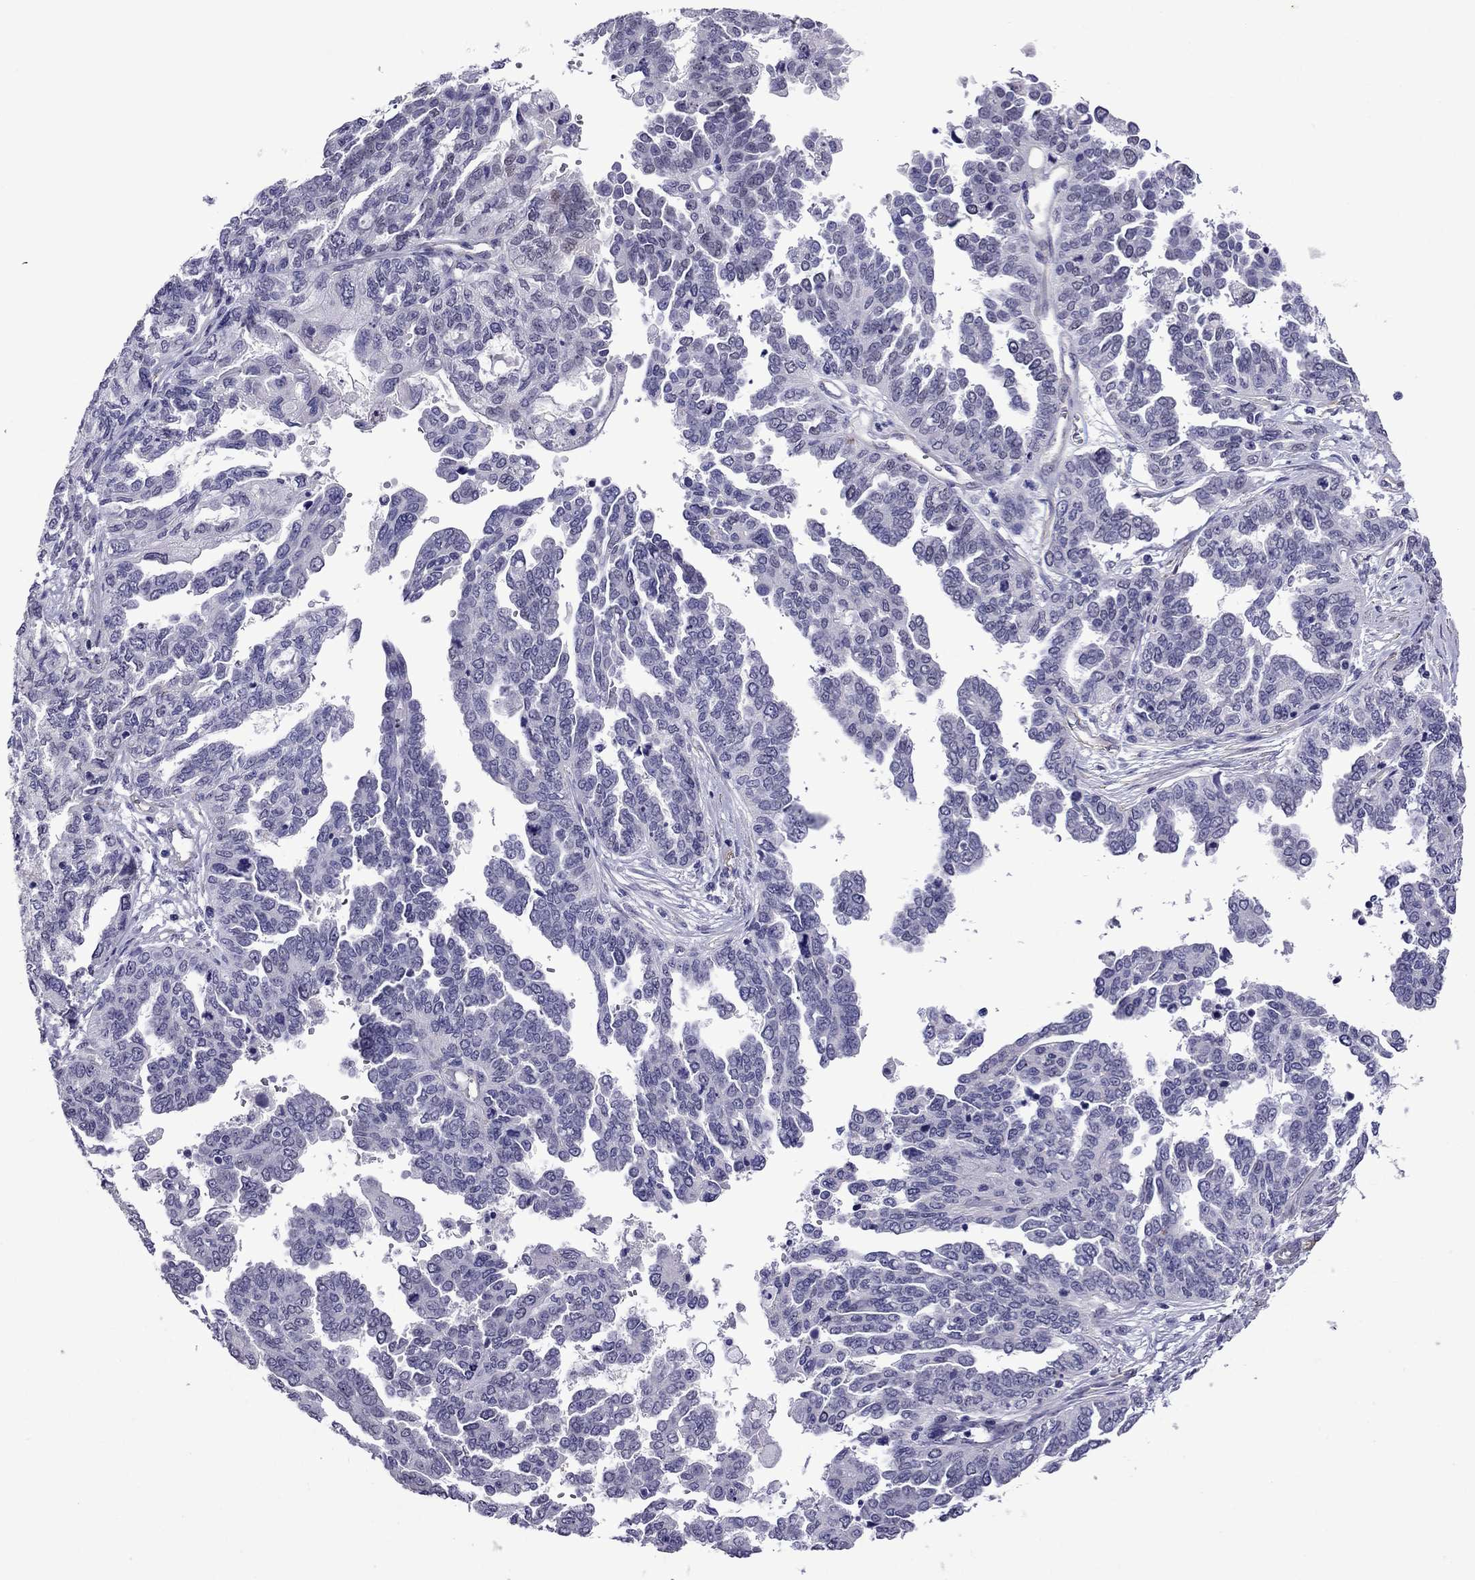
{"staining": {"intensity": "negative", "quantity": "none", "location": "none"}, "tissue": "ovarian cancer", "cell_type": "Tumor cells", "image_type": "cancer", "snomed": [{"axis": "morphology", "description": "Cystadenocarcinoma, serous, NOS"}, {"axis": "topography", "description": "Ovary"}], "caption": "IHC histopathology image of human ovarian cancer stained for a protein (brown), which exhibits no expression in tumor cells.", "gene": "CHRNA5", "patient": {"sex": "female", "age": 53}}